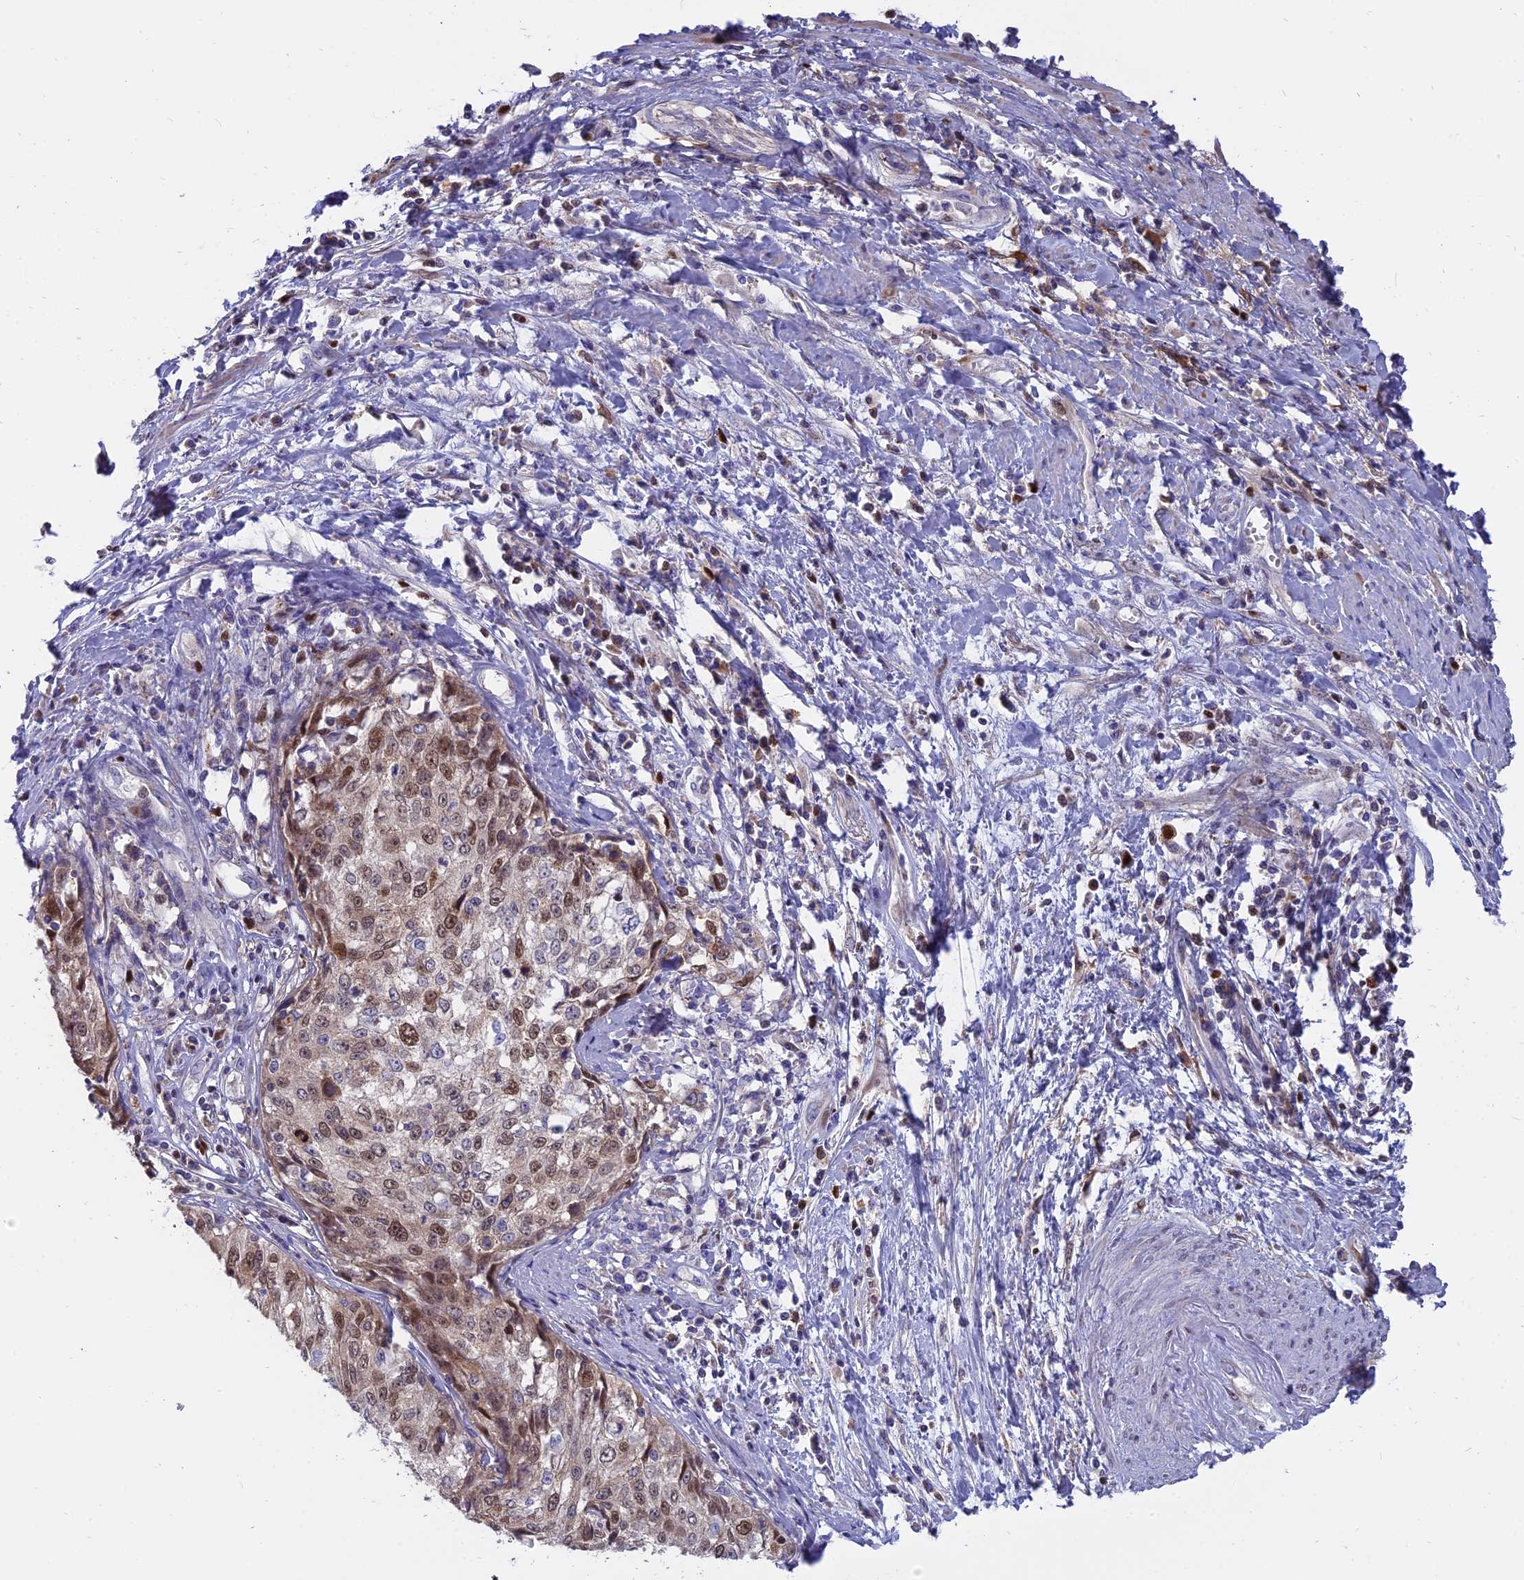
{"staining": {"intensity": "moderate", "quantity": "<25%", "location": "cytoplasmic/membranous,nuclear"}, "tissue": "cervical cancer", "cell_type": "Tumor cells", "image_type": "cancer", "snomed": [{"axis": "morphology", "description": "Squamous cell carcinoma, NOS"}, {"axis": "topography", "description": "Cervix"}], "caption": "Immunohistochemical staining of cervical cancer shows low levels of moderate cytoplasmic/membranous and nuclear expression in approximately <25% of tumor cells.", "gene": "CENPV", "patient": {"sex": "female", "age": 57}}